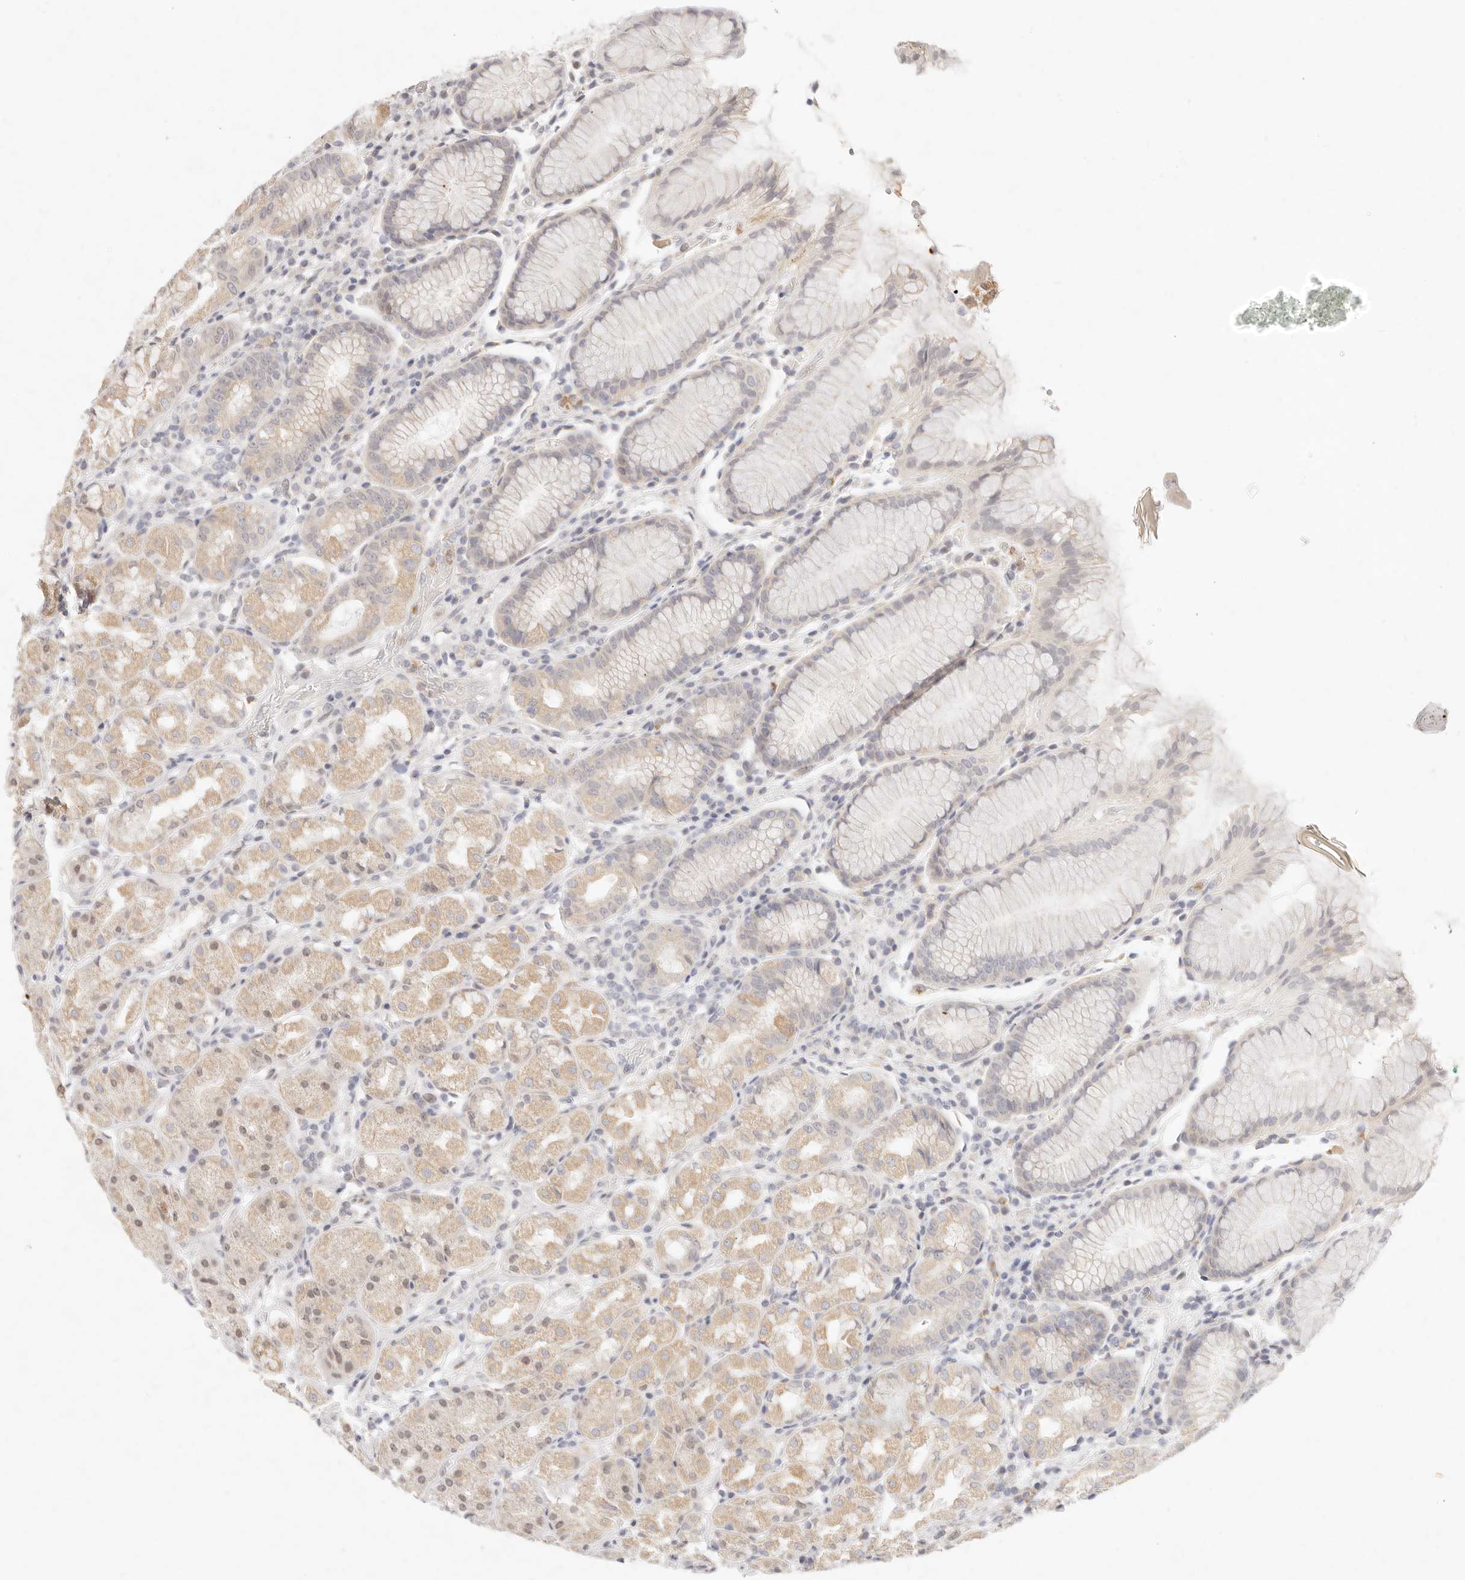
{"staining": {"intensity": "weak", "quantity": "25%-75%", "location": "cytoplasmic/membranous,nuclear"}, "tissue": "stomach", "cell_type": "Glandular cells", "image_type": "normal", "snomed": [{"axis": "morphology", "description": "Normal tissue, NOS"}, {"axis": "topography", "description": "Stomach, lower"}], "caption": "A high-resolution image shows immunohistochemistry (IHC) staining of unremarkable stomach, which shows weak cytoplasmic/membranous,nuclear expression in about 25%-75% of glandular cells. (Brightfield microscopy of DAB IHC at high magnification).", "gene": "ASCL3", "patient": {"sex": "female", "age": 56}}